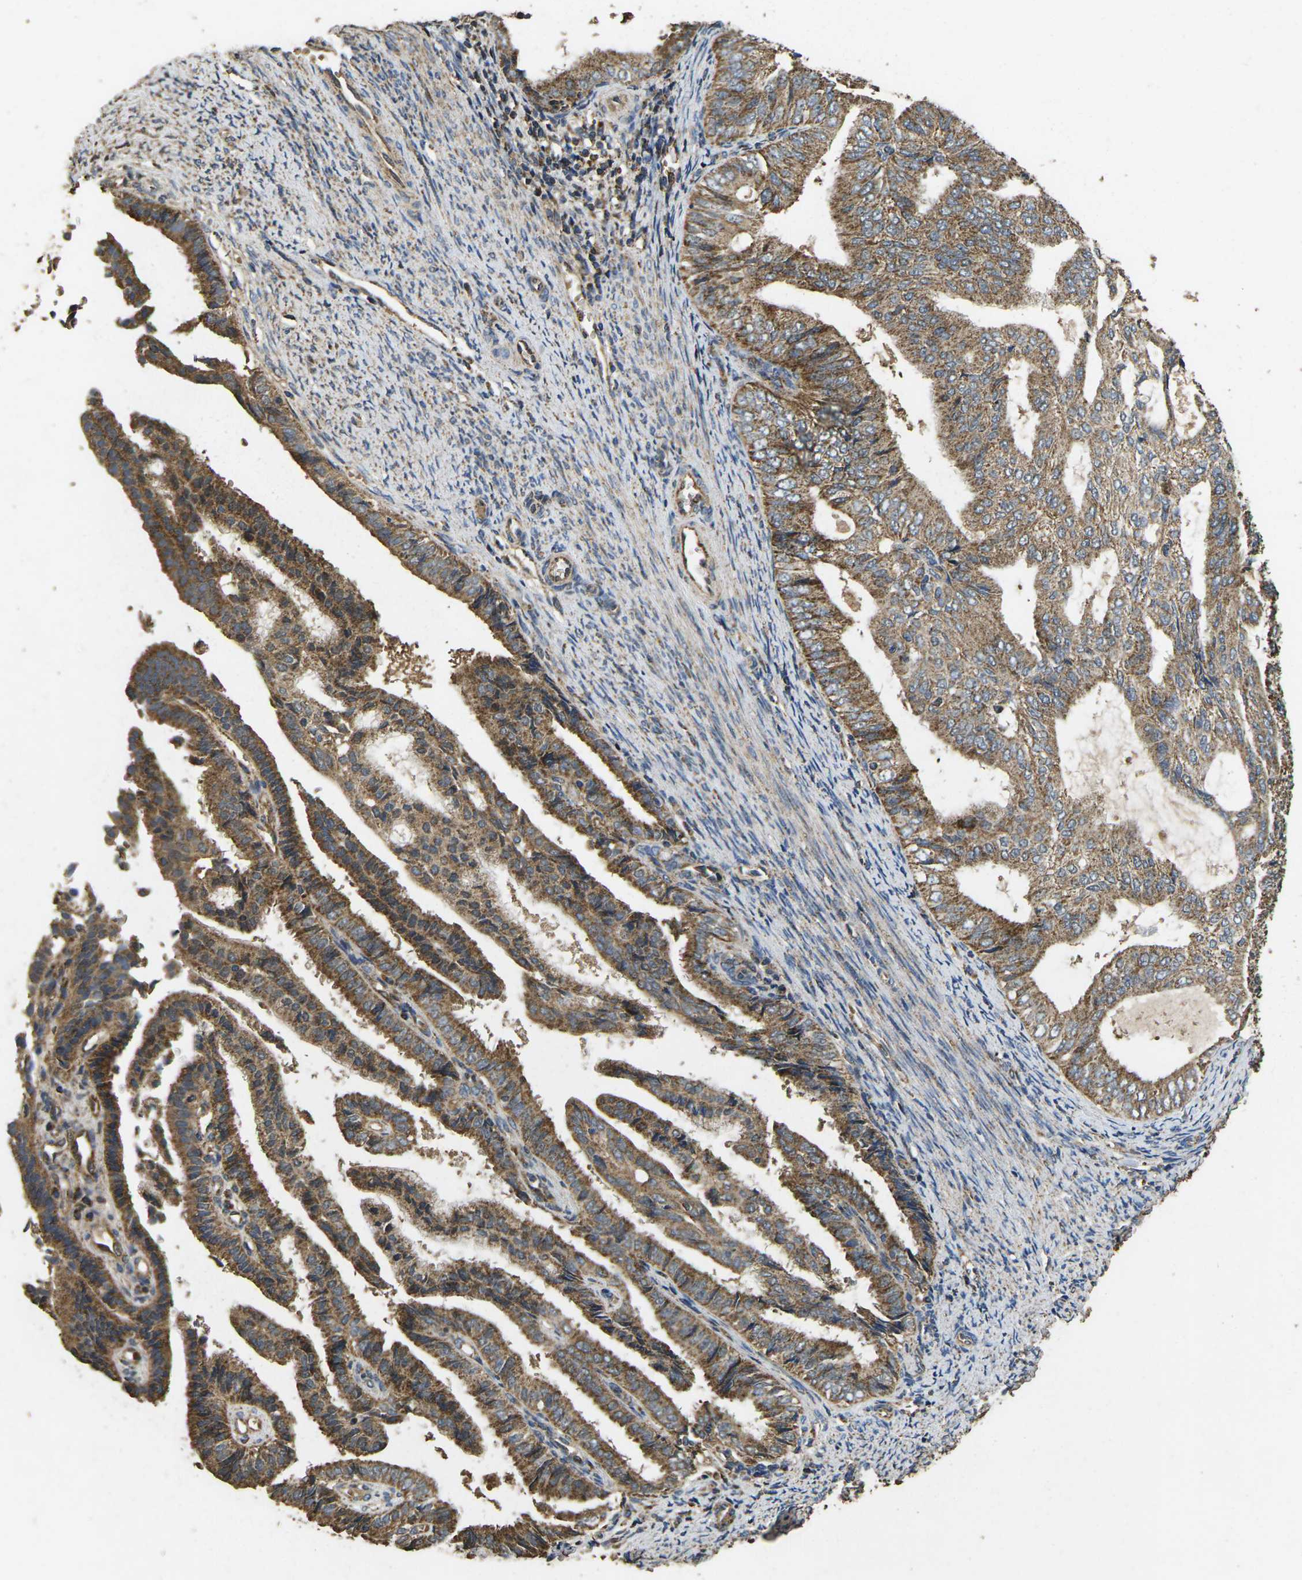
{"staining": {"intensity": "moderate", "quantity": ">75%", "location": "cytoplasmic/membranous"}, "tissue": "endometrial cancer", "cell_type": "Tumor cells", "image_type": "cancer", "snomed": [{"axis": "morphology", "description": "Adenocarcinoma, NOS"}, {"axis": "topography", "description": "Endometrium"}], "caption": "Protein staining of adenocarcinoma (endometrial) tissue exhibits moderate cytoplasmic/membranous positivity in about >75% of tumor cells.", "gene": "MAPK11", "patient": {"sex": "female", "age": 58}}